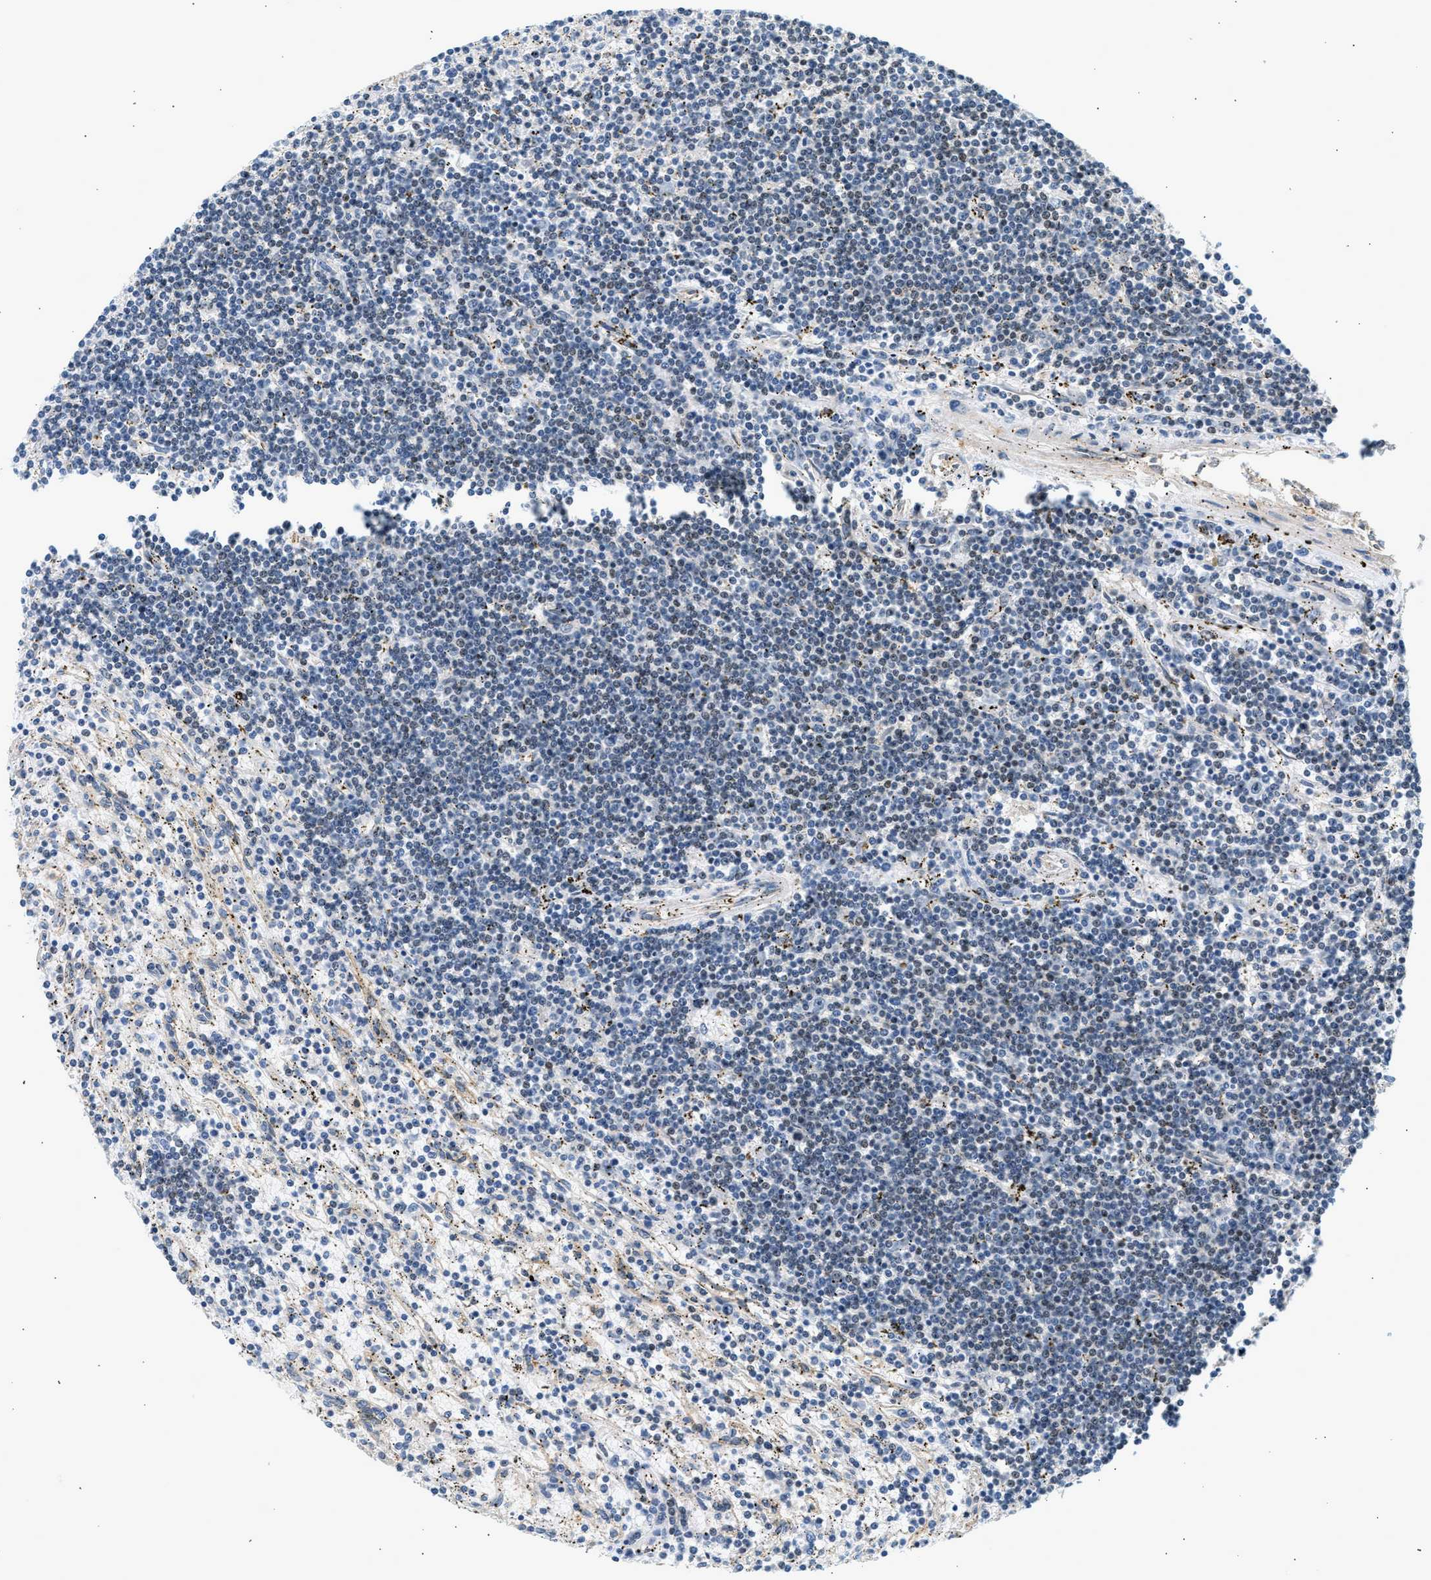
{"staining": {"intensity": "negative", "quantity": "none", "location": "none"}, "tissue": "lymphoma", "cell_type": "Tumor cells", "image_type": "cancer", "snomed": [{"axis": "morphology", "description": "Malignant lymphoma, non-Hodgkin's type, Low grade"}, {"axis": "topography", "description": "Spleen"}], "caption": "The image exhibits no staining of tumor cells in low-grade malignant lymphoma, non-Hodgkin's type.", "gene": "WDR31", "patient": {"sex": "male", "age": 76}}